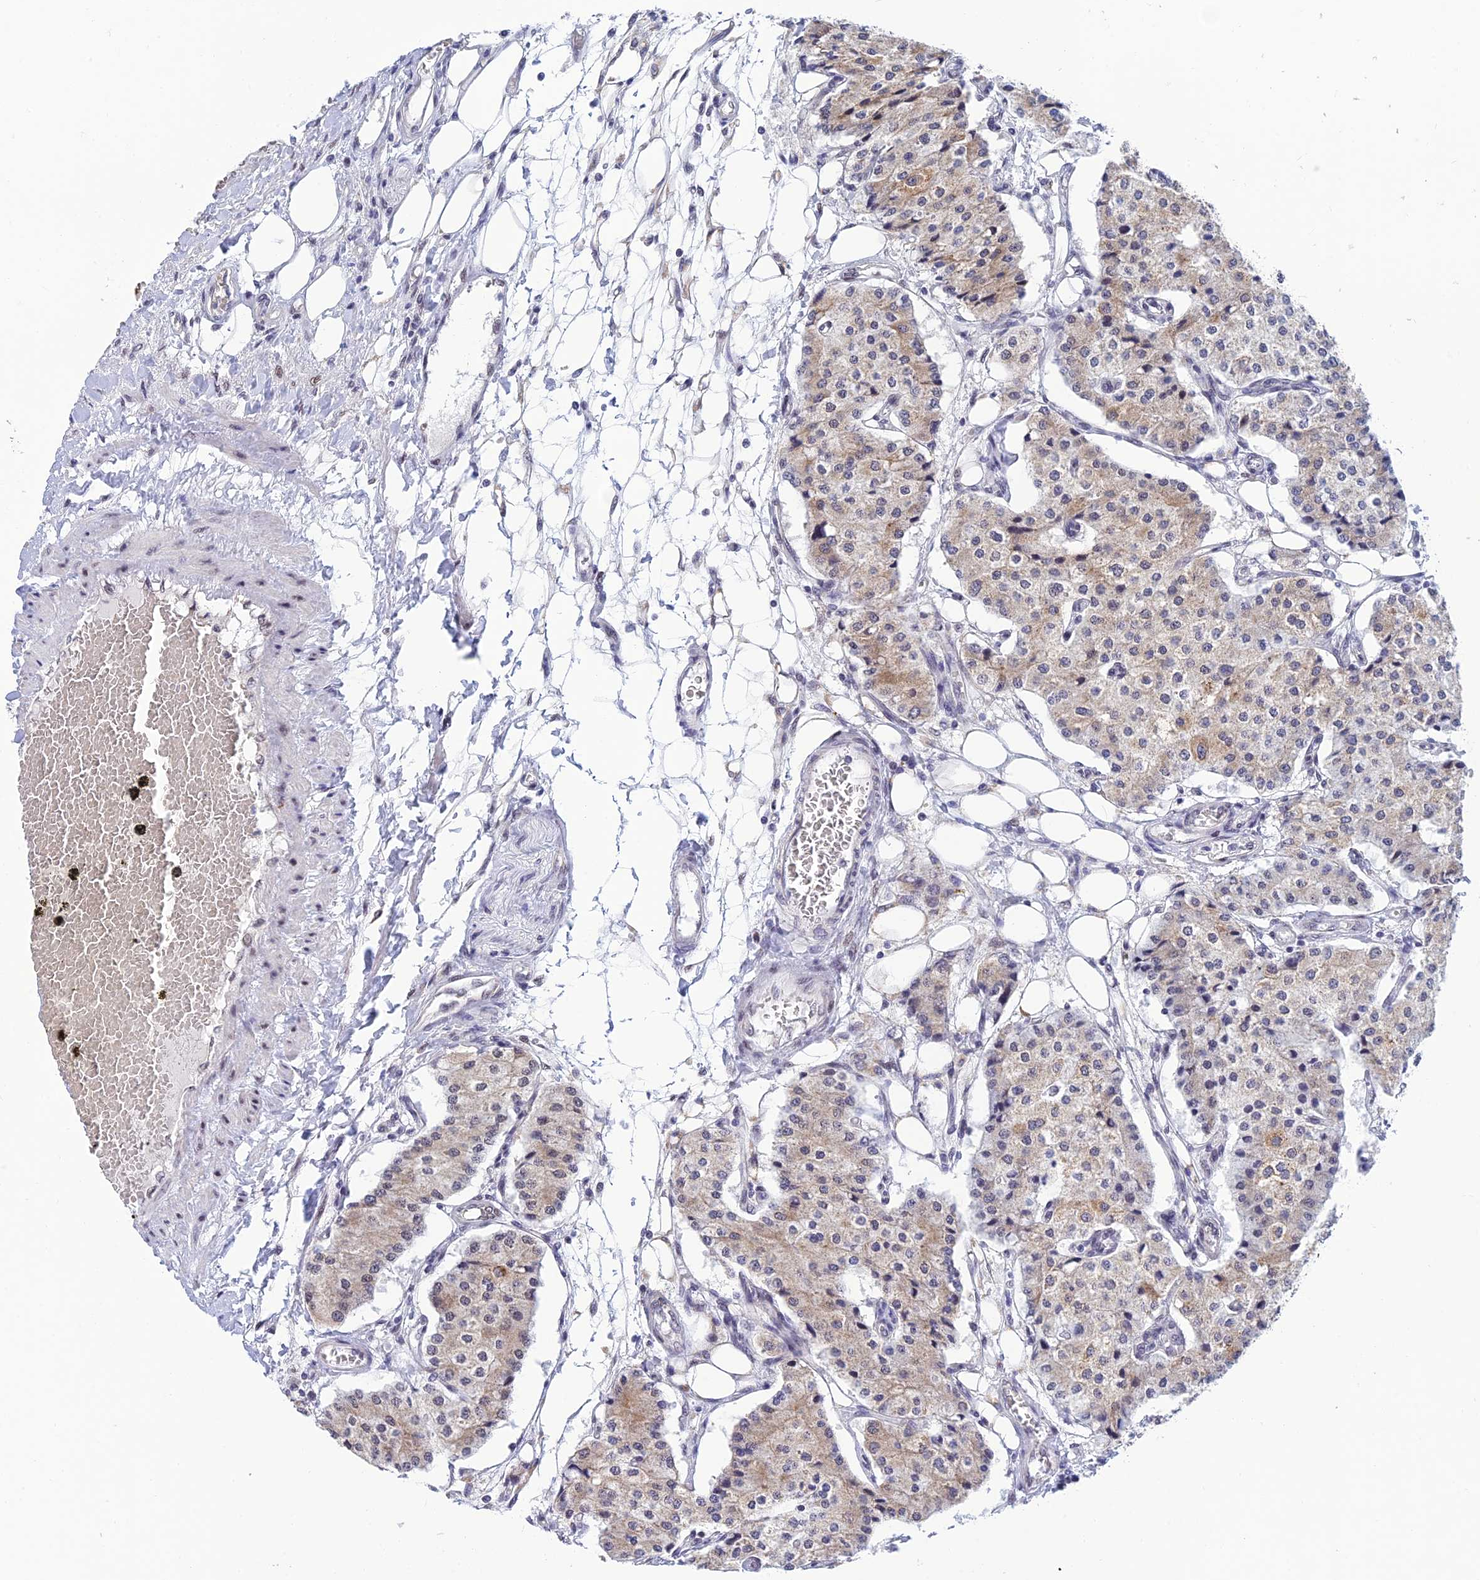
{"staining": {"intensity": "weak", "quantity": "<25%", "location": "cytoplasmic/membranous,nuclear"}, "tissue": "carcinoid", "cell_type": "Tumor cells", "image_type": "cancer", "snomed": [{"axis": "morphology", "description": "Carcinoid, malignant, NOS"}, {"axis": "topography", "description": "Colon"}], "caption": "Immunohistochemical staining of carcinoid demonstrates no significant positivity in tumor cells. Brightfield microscopy of immunohistochemistry (IHC) stained with DAB (3,3'-diaminobenzidine) (brown) and hematoxylin (blue), captured at high magnification.", "gene": "C2orf49", "patient": {"sex": "female", "age": 52}}